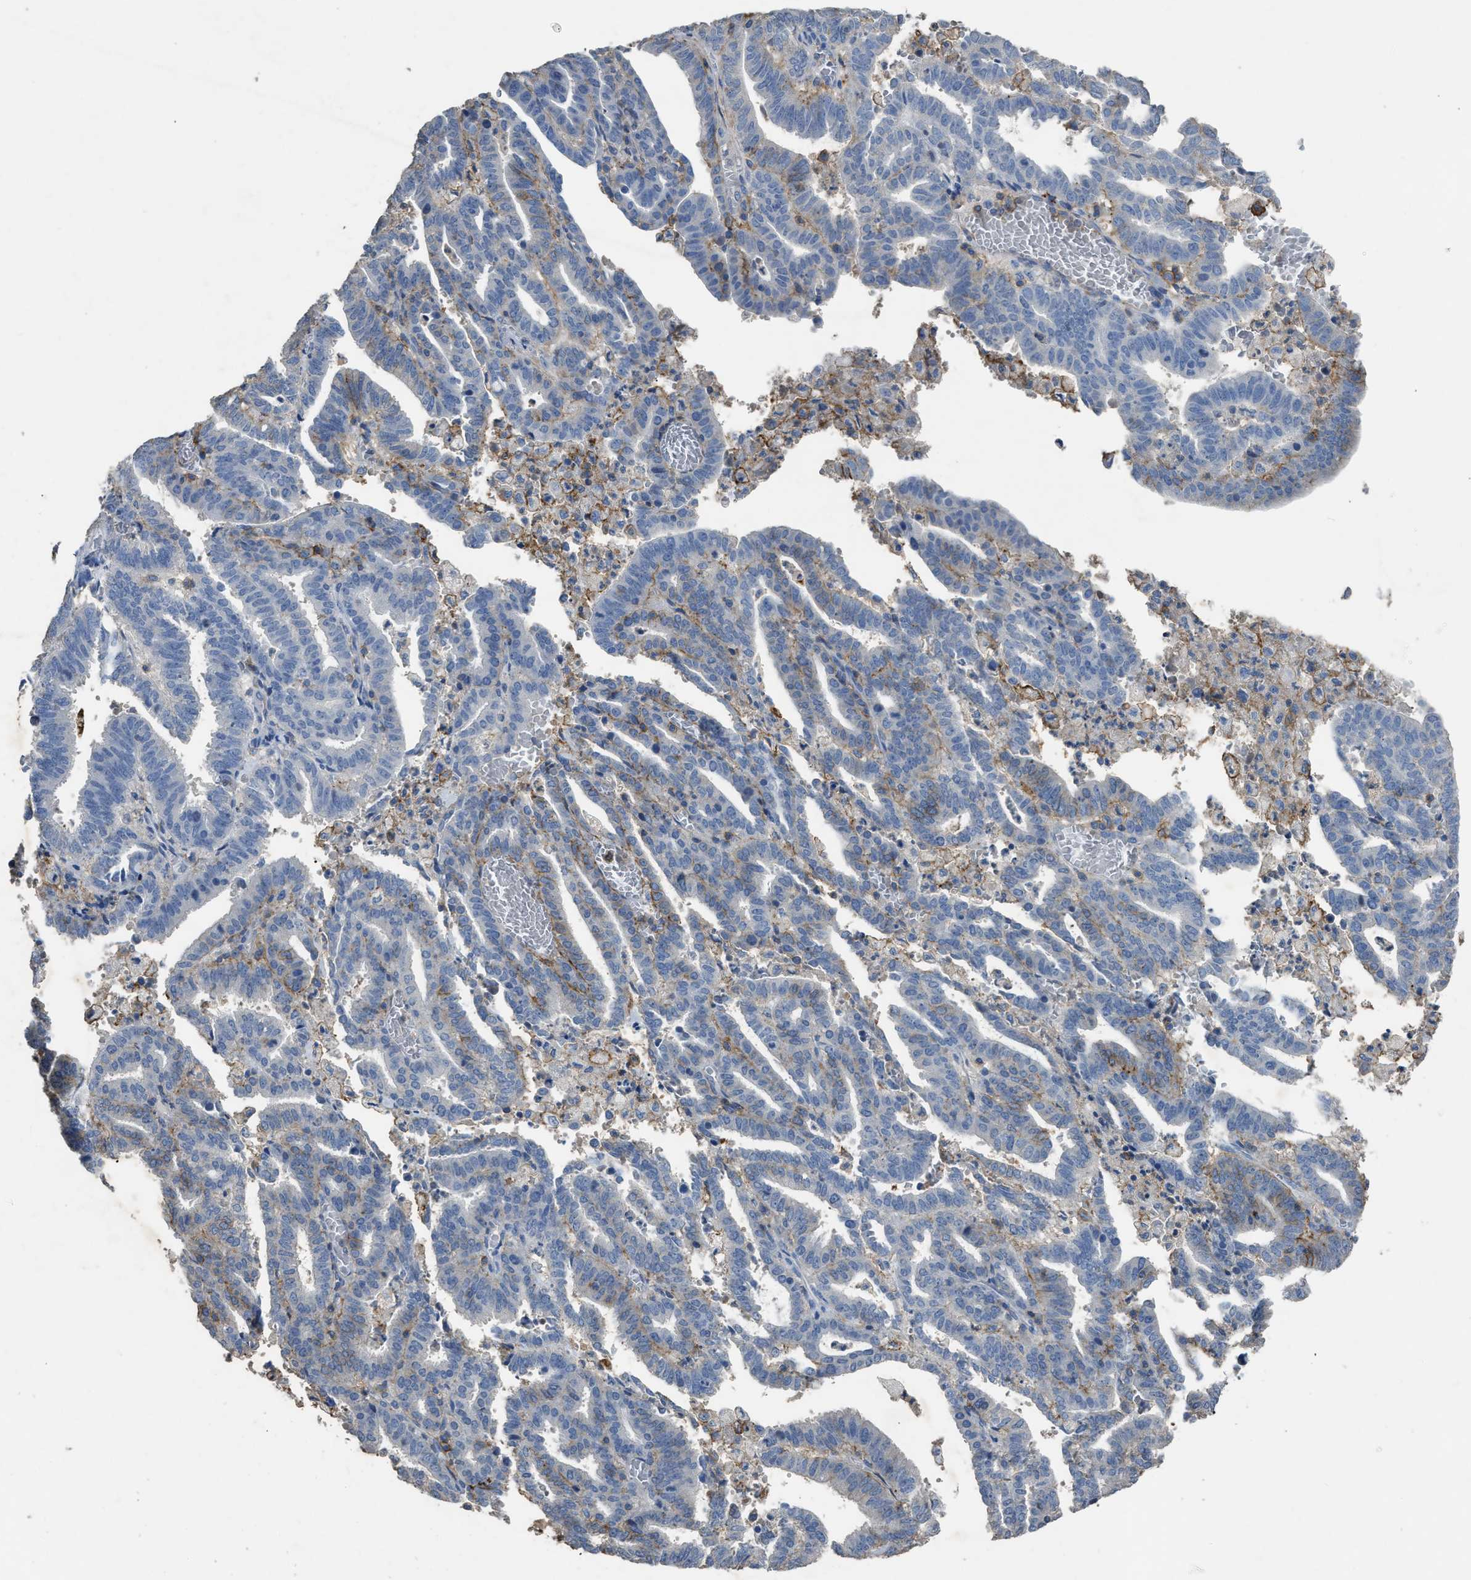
{"staining": {"intensity": "negative", "quantity": "none", "location": "none"}, "tissue": "endometrial cancer", "cell_type": "Tumor cells", "image_type": "cancer", "snomed": [{"axis": "morphology", "description": "Adenocarcinoma, NOS"}, {"axis": "topography", "description": "Uterus"}], "caption": "This photomicrograph is of adenocarcinoma (endometrial) stained with IHC to label a protein in brown with the nuclei are counter-stained blue. There is no staining in tumor cells. The staining is performed using DAB (3,3'-diaminobenzidine) brown chromogen with nuclei counter-stained in using hematoxylin.", "gene": "OR51E1", "patient": {"sex": "female", "age": 83}}